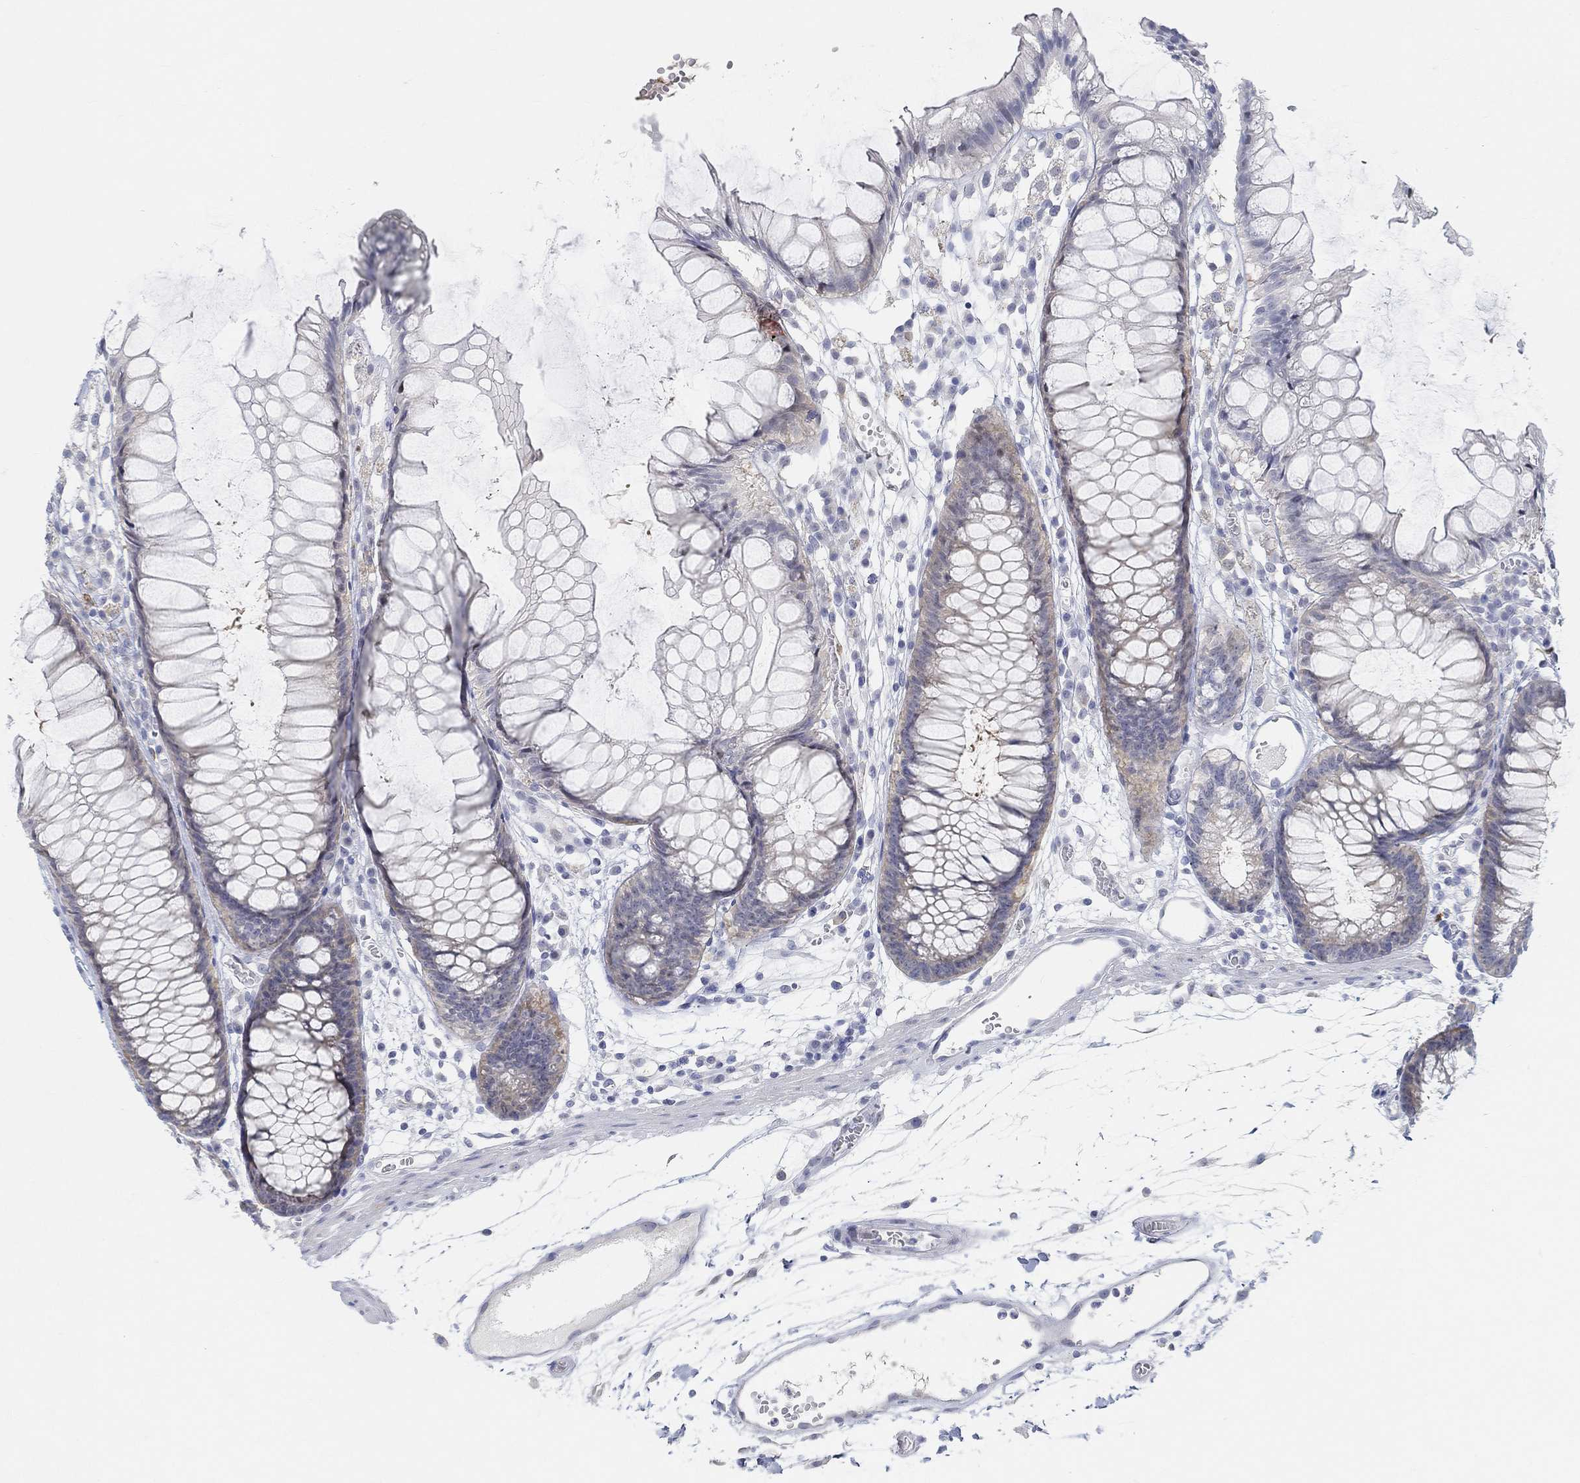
{"staining": {"intensity": "negative", "quantity": "none", "location": "none"}, "tissue": "colon", "cell_type": "Endothelial cells", "image_type": "normal", "snomed": [{"axis": "morphology", "description": "Normal tissue, NOS"}, {"axis": "morphology", "description": "Adenocarcinoma, NOS"}, {"axis": "topography", "description": "Colon"}], "caption": "The IHC micrograph has no significant expression in endothelial cells of colon.", "gene": "SNTG2", "patient": {"sex": "male", "age": 65}}